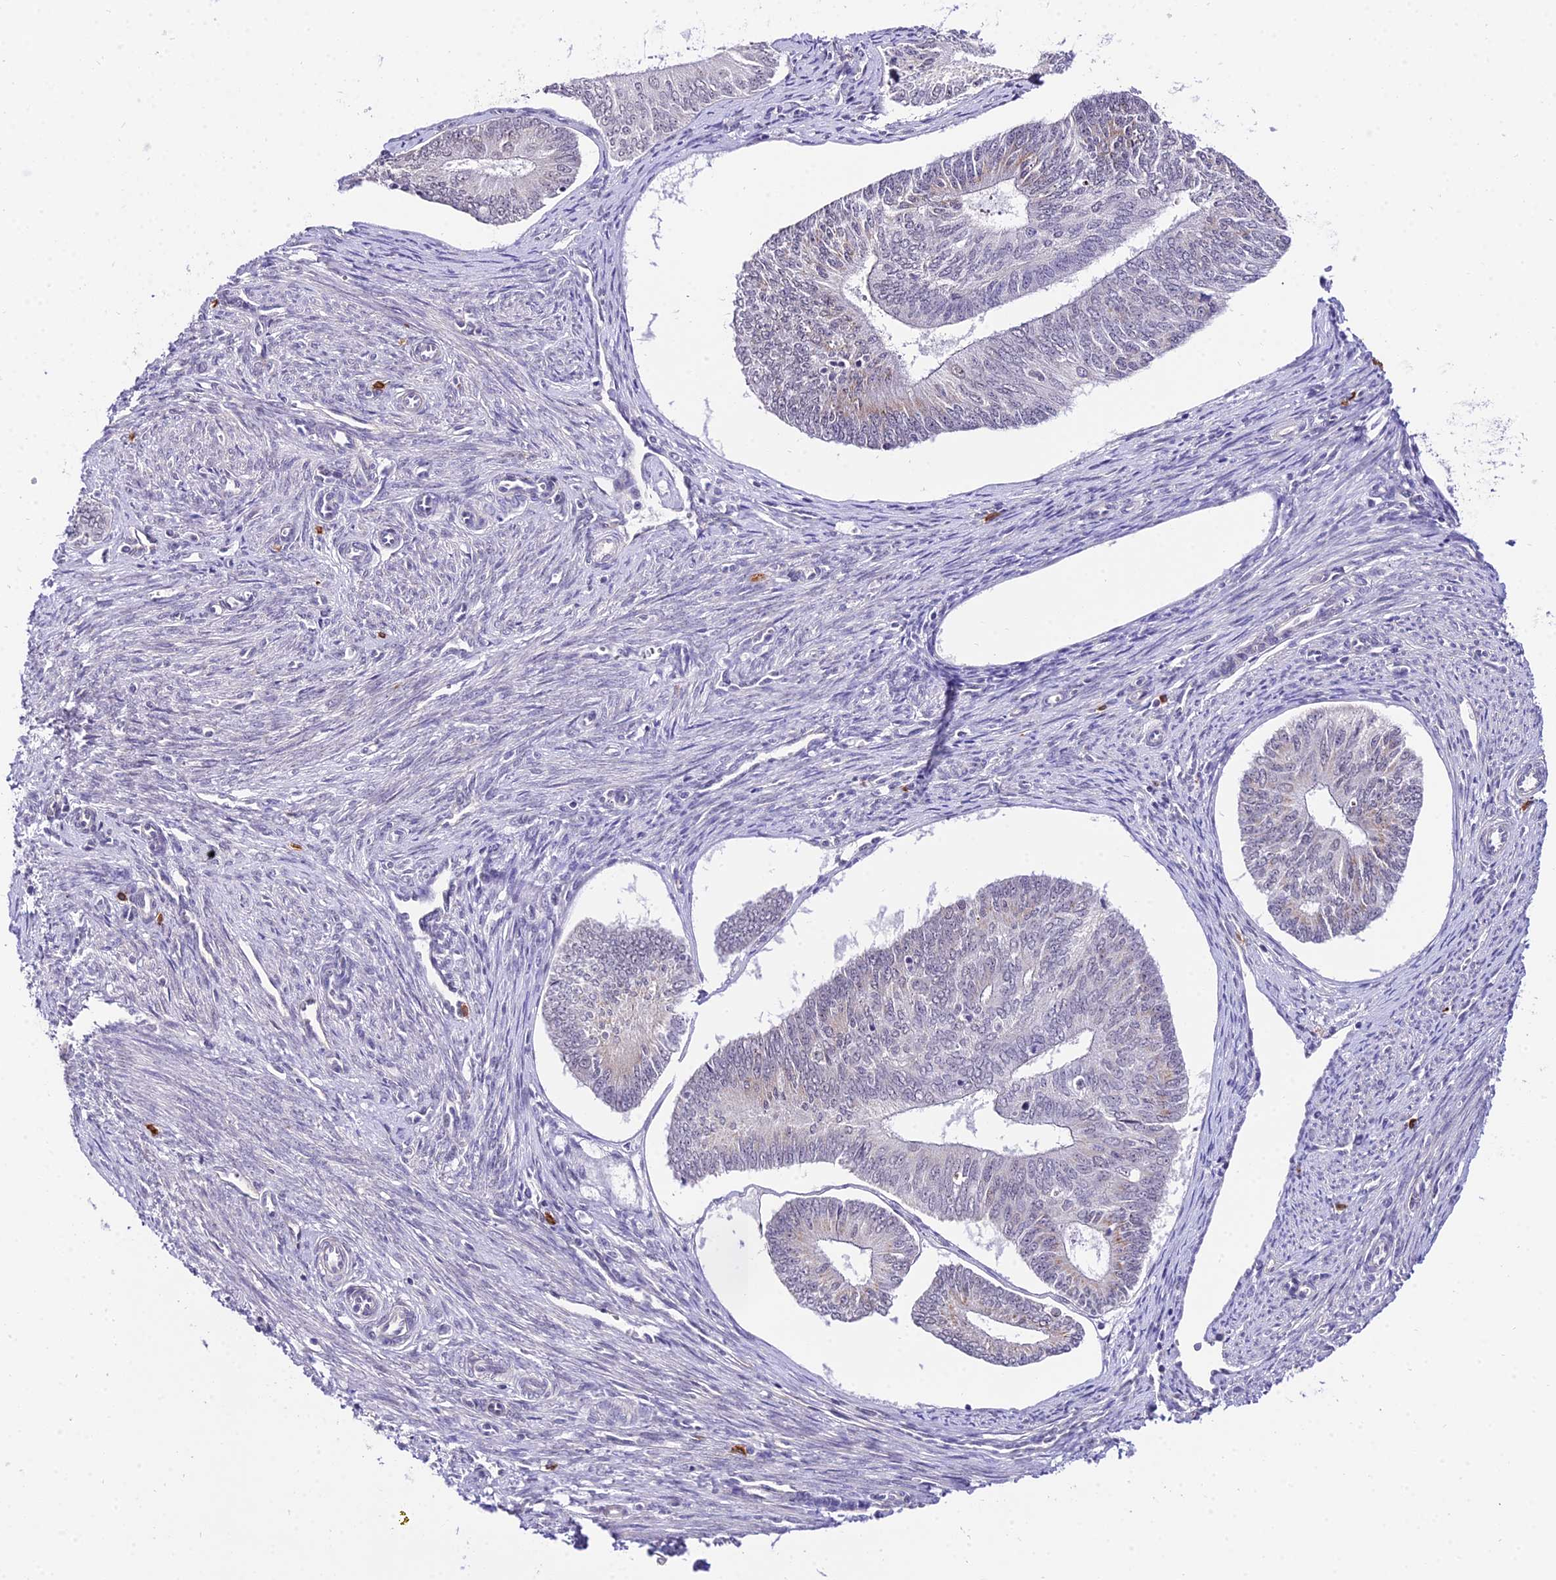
{"staining": {"intensity": "negative", "quantity": "none", "location": "none"}, "tissue": "endometrial cancer", "cell_type": "Tumor cells", "image_type": "cancer", "snomed": [{"axis": "morphology", "description": "Adenocarcinoma, NOS"}, {"axis": "topography", "description": "Endometrium"}], "caption": "IHC histopathology image of neoplastic tissue: endometrial cancer stained with DAB displays no significant protein expression in tumor cells.", "gene": "POLR2I", "patient": {"sex": "female", "age": 68}}